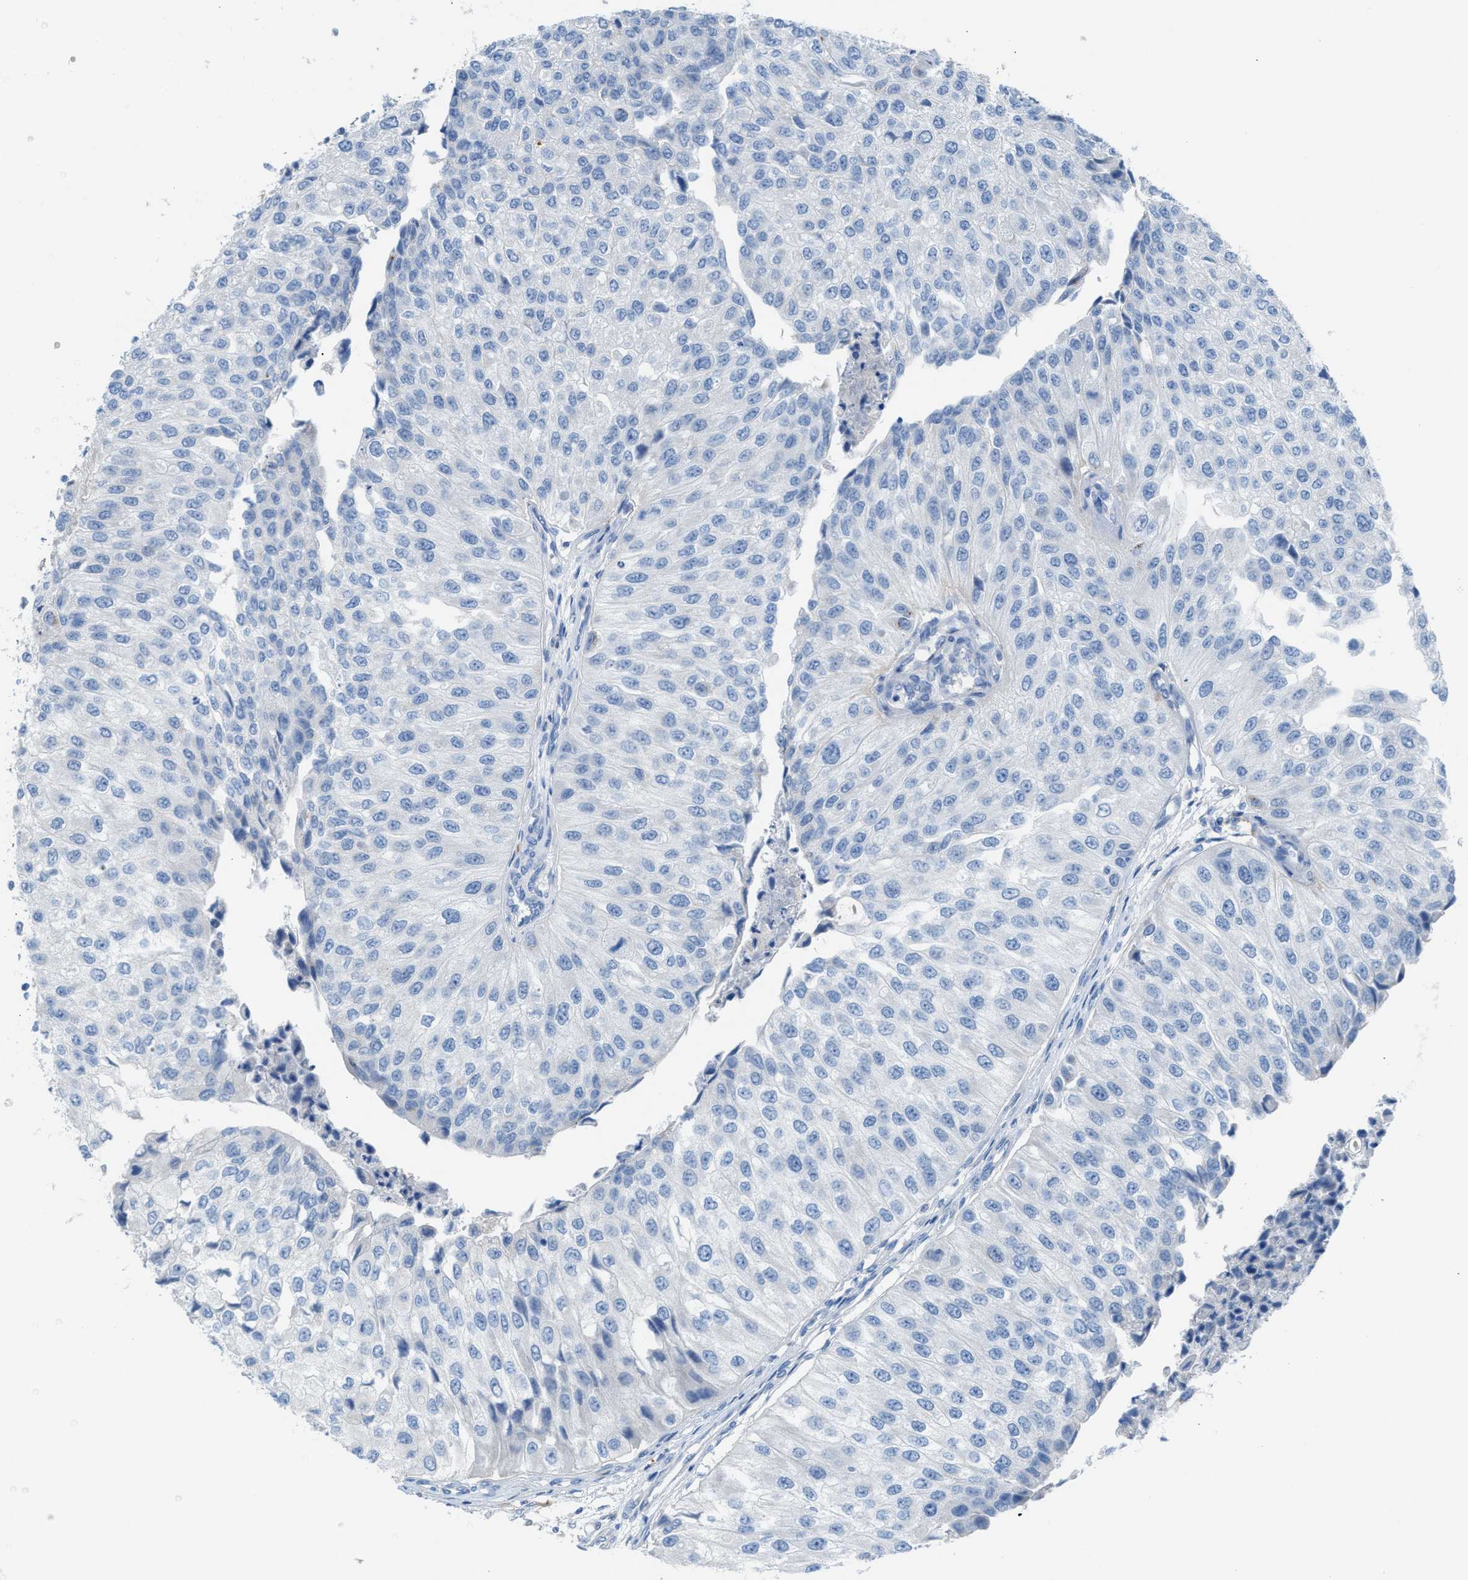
{"staining": {"intensity": "negative", "quantity": "none", "location": "none"}, "tissue": "urothelial cancer", "cell_type": "Tumor cells", "image_type": "cancer", "snomed": [{"axis": "morphology", "description": "Urothelial carcinoma, High grade"}, {"axis": "topography", "description": "Kidney"}, {"axis": "topography", "description": "Urinary bladder"}], "caption": "Urothelial carcinoma (high-grade) was stained to show a protein in brown. There is no significant positivity in tumor cells. The staining was performed using DAB (3,3'-diaminobenzidine) to visualize the protein expression in brown, while the nuclei were stained in blue with hematoxylin (Magnification: 20x).", "gene": "ASPA", "patient": {"sex": "male", "age": 77}}